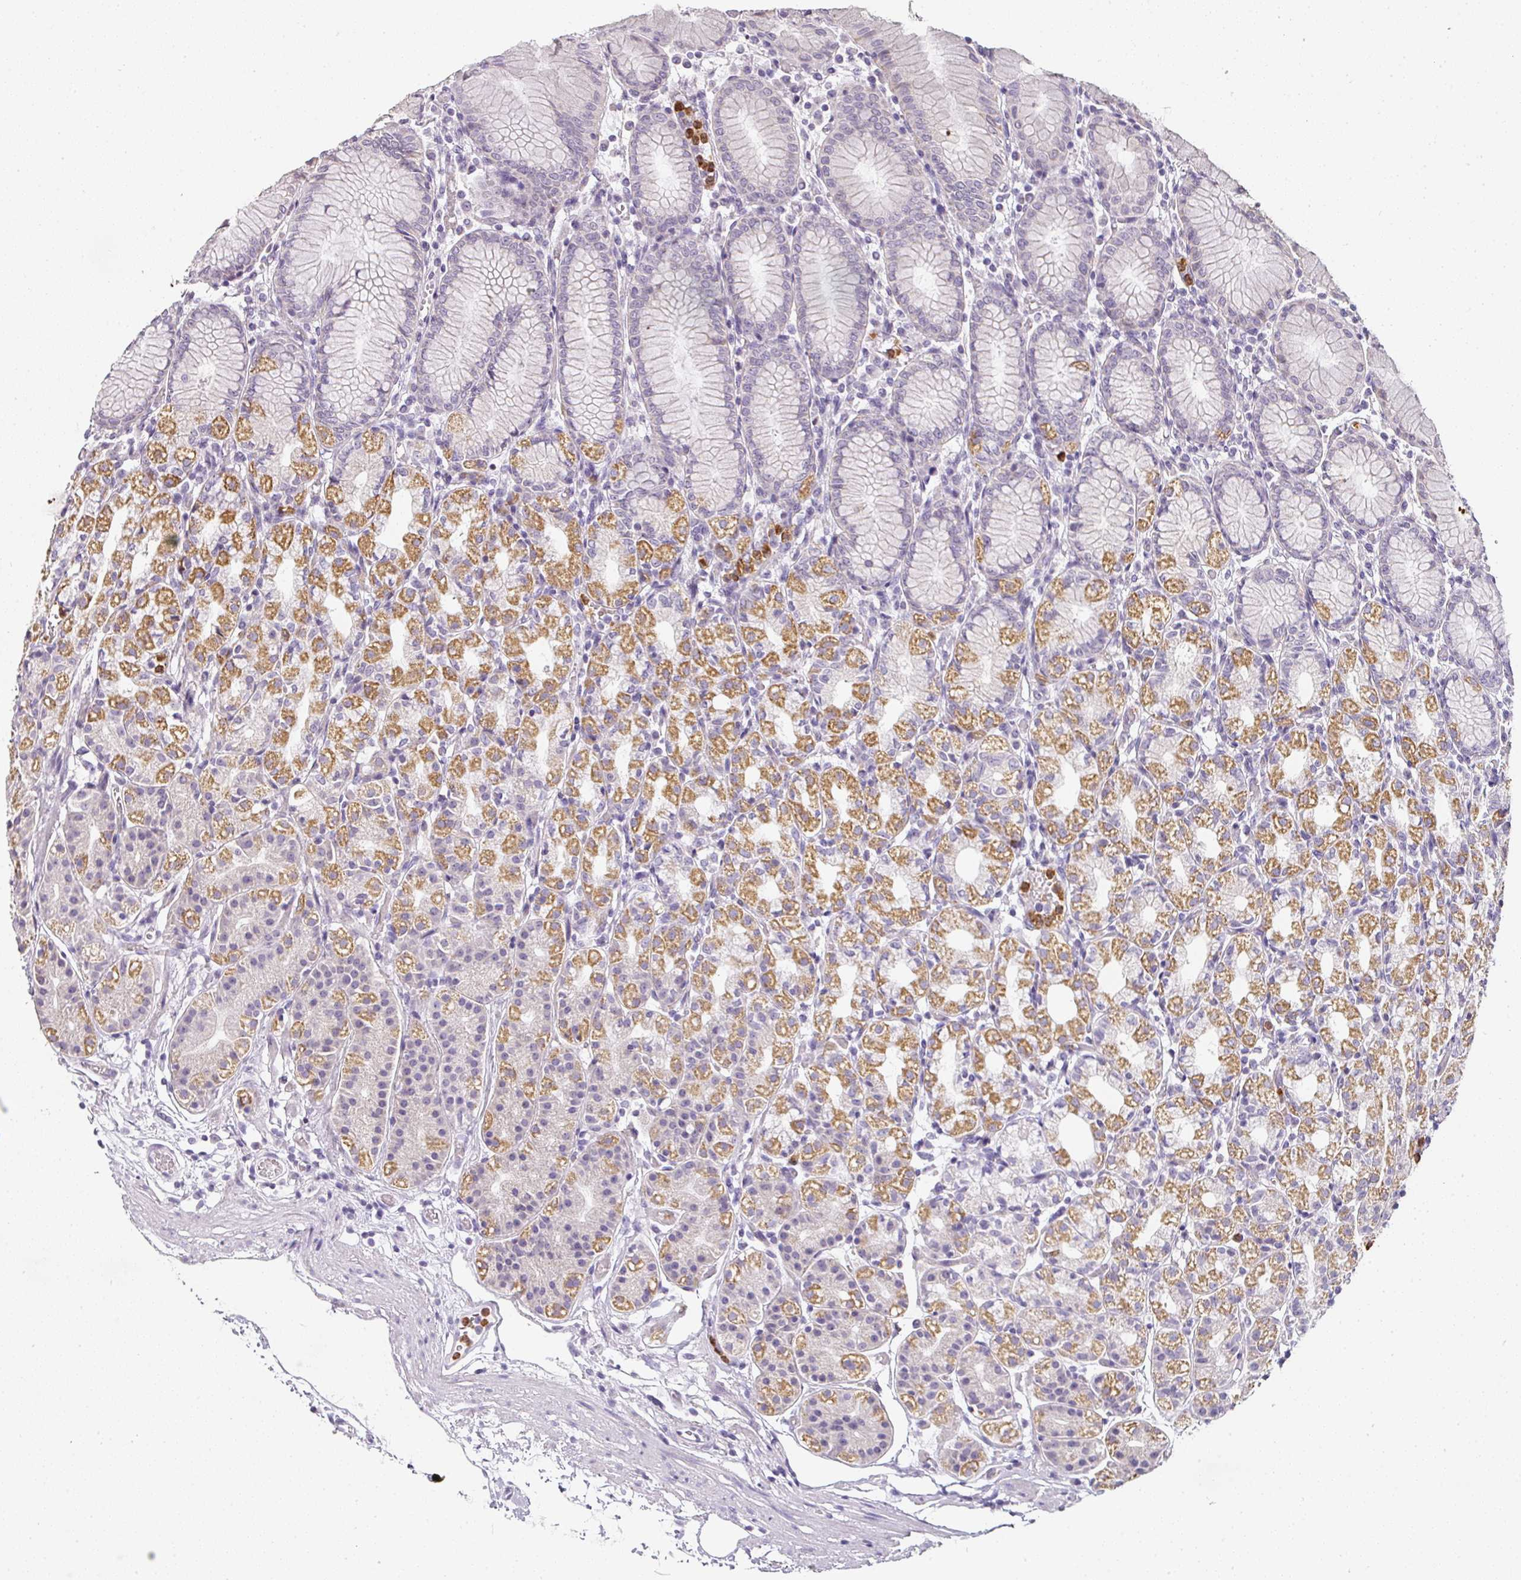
{"staining": {"intensity": "moderate", "quantity": "25%-75%", "location": "cytoplasmic/membranous"}, "tissue": "stomach", "cell_type": "Glandular cells", "image_type": "normal", "snomed": [{"axis": "morphology", "description": "Normal tissue, NOS"}, {"axis": "topography", "description": "Stomach"}], "caption": "An immunohistochemistry (IHC) micrograph of unremarkable tissue is shown. Protein staining in brown shows moderate cytoplasmic/membranous positivity in stomach within glandular cells.", "gene": "CAMP", "patient": {"sex": "female", "age": 57}}